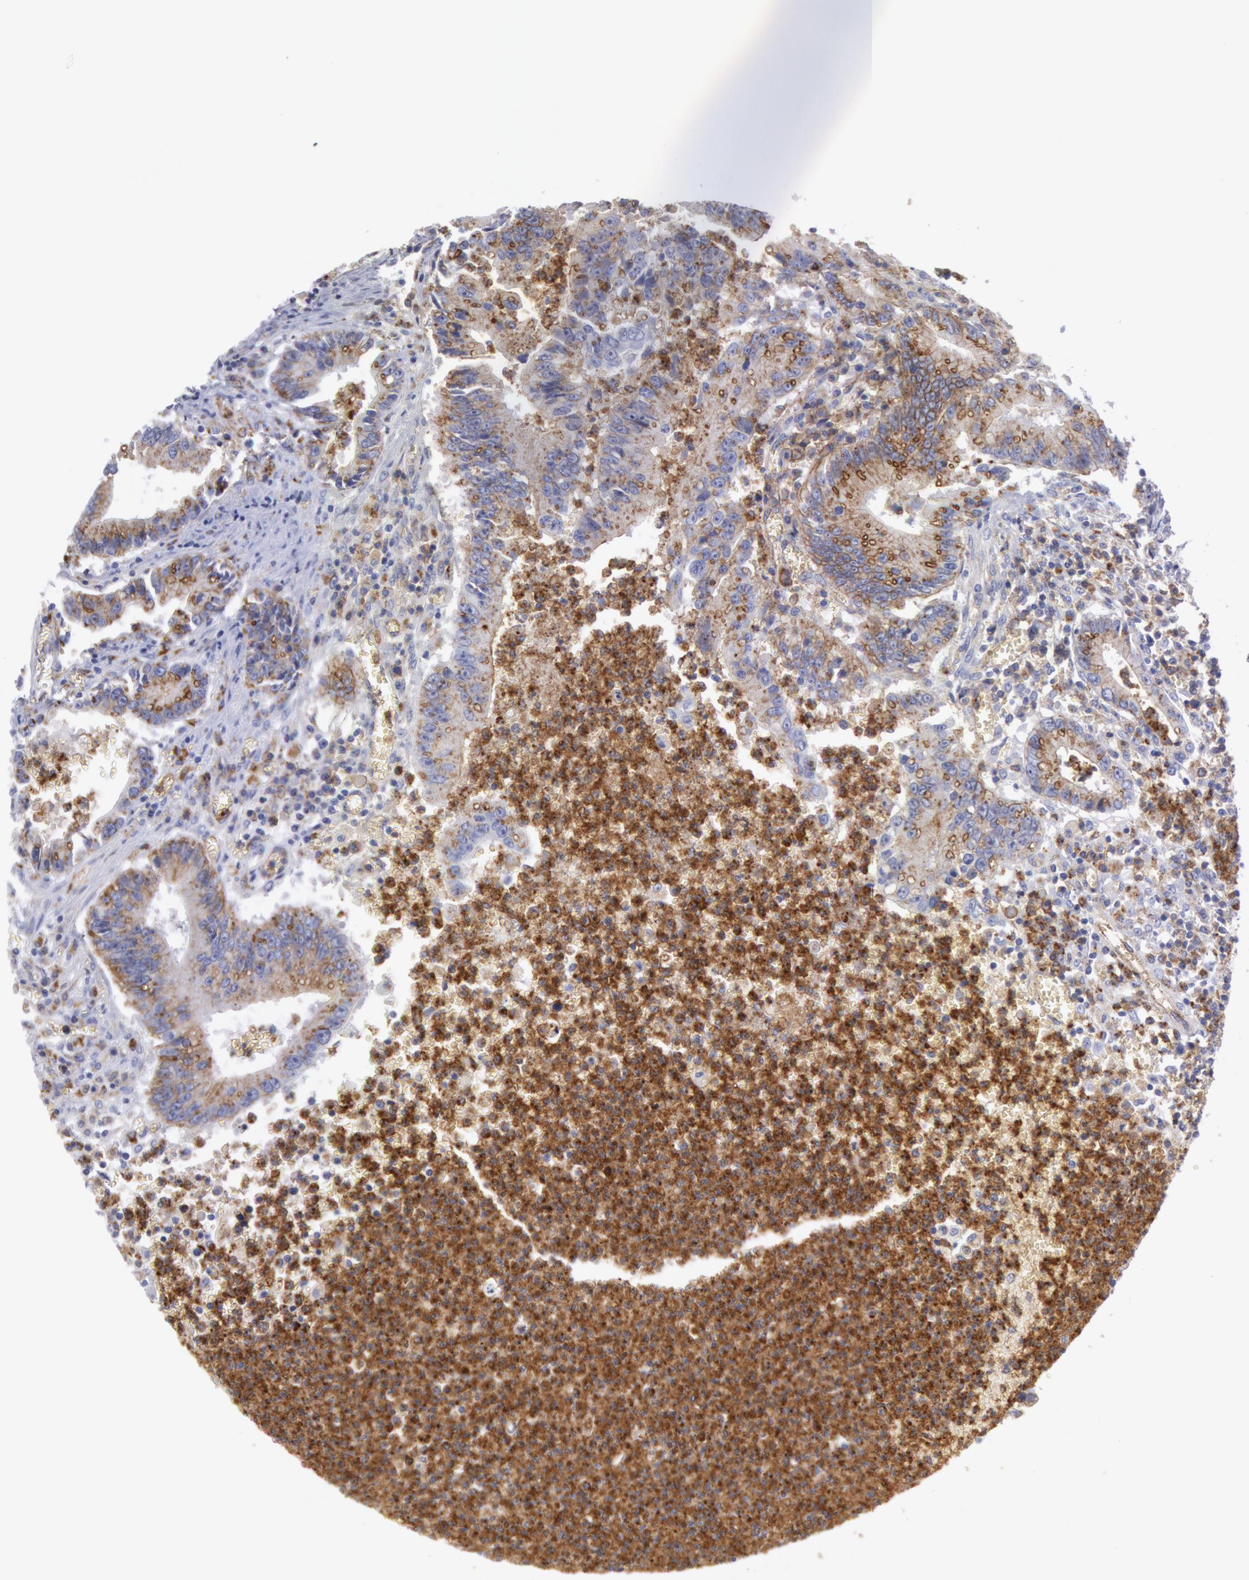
{"staining": {"intensity": "negative", "quantity": "none", "location": "none"}, "tissue": "colorectal cancer", "cell_type": "Tumor cells", "image_type": "cancer", "snomed": [{"axis": "morphology", "description": "Adenocarcinoma, NOS"}, {"axis": "topography", "description": "Rectum"}], "caption": "This is a micrograph of immunohistochemistry staining of colorectal cancer, which shows no staining in tumor cells.", "gene": "FLOT1", "patient": {"sex": "female", "age": 81}}